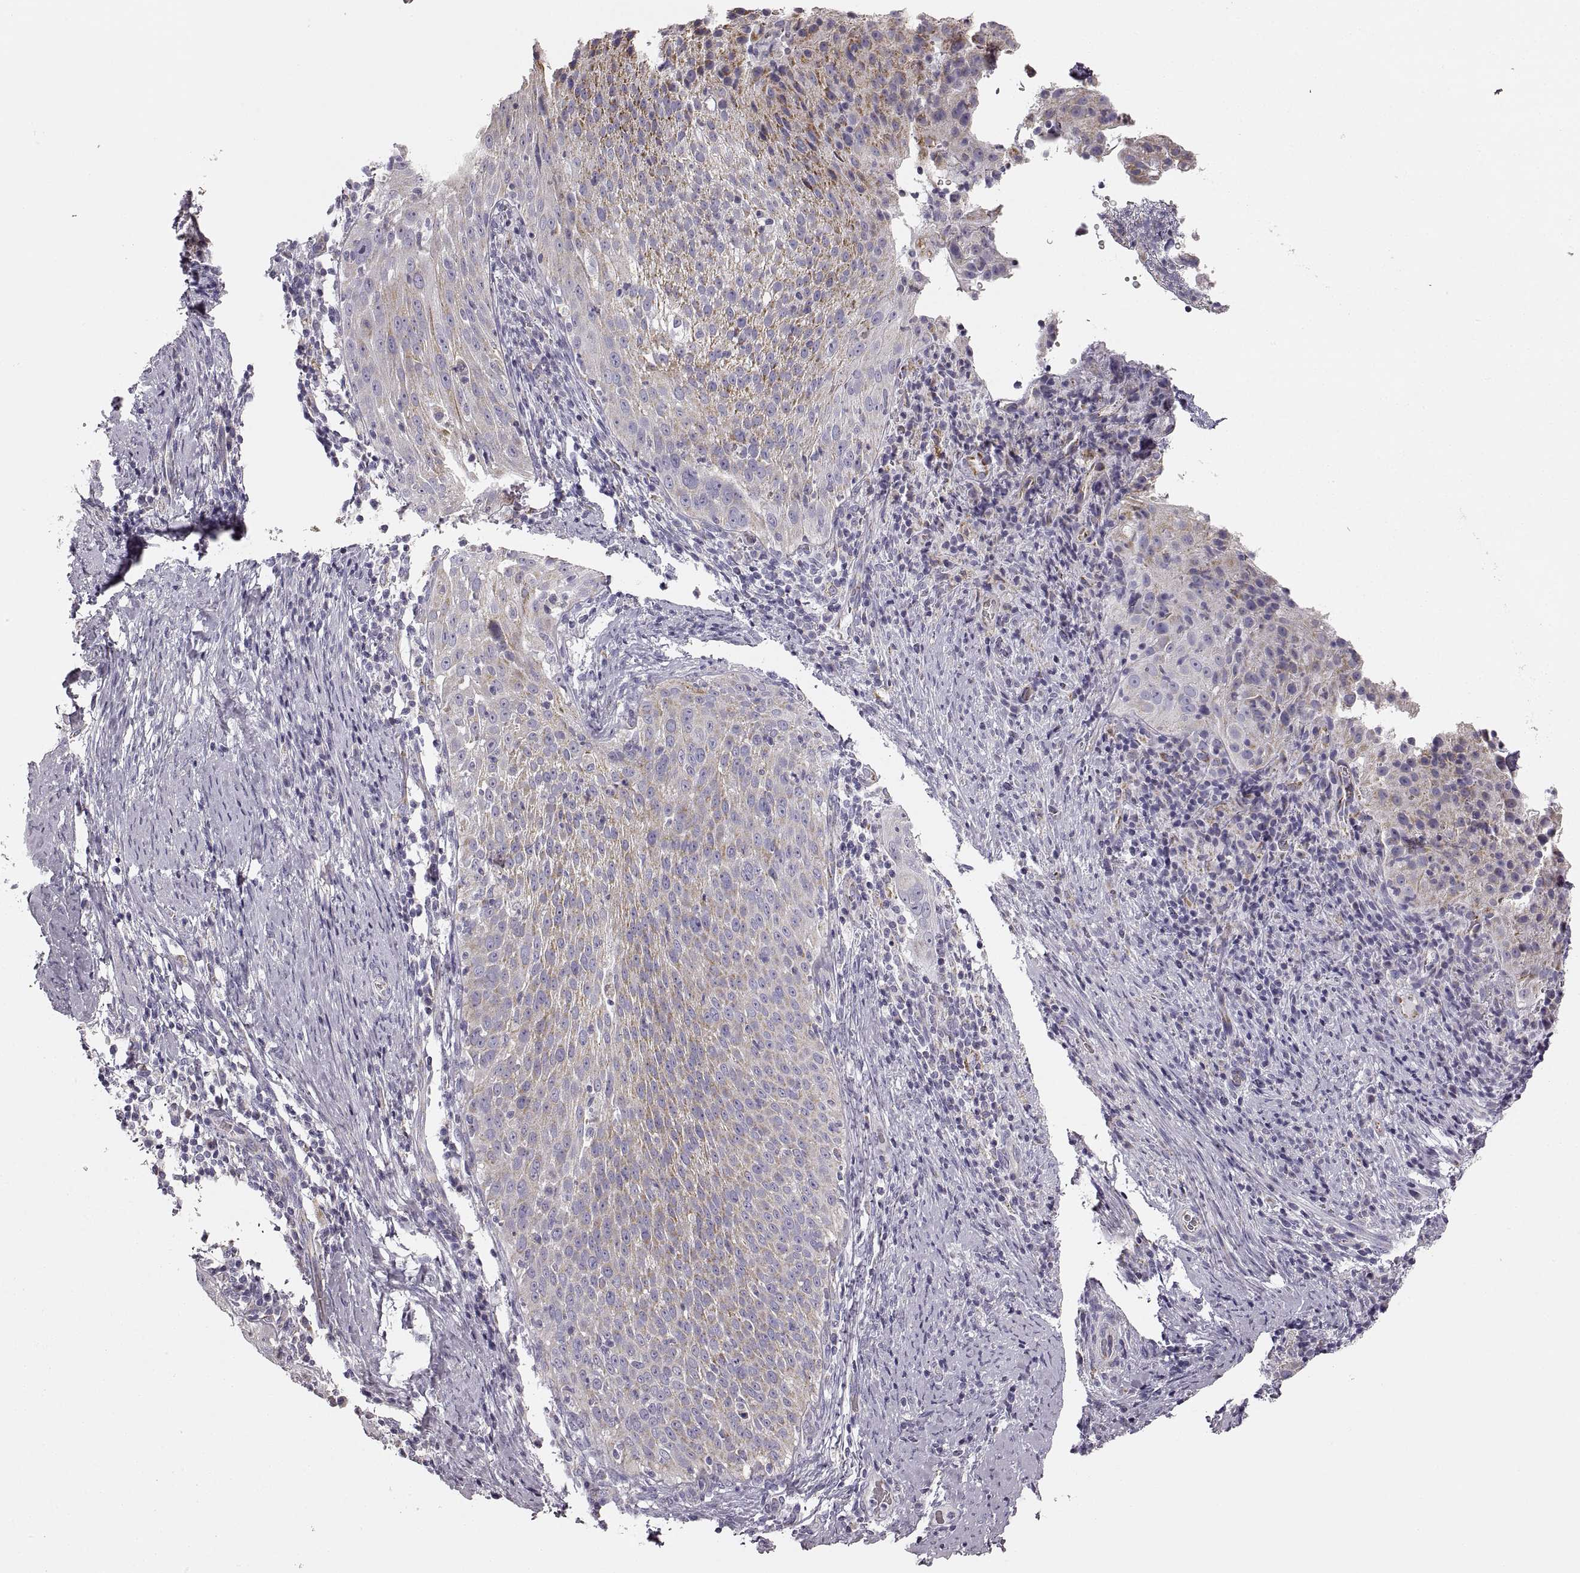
{"staining": {"intensity": "weak", "quantity": ">75%", "location": "cytoplasmic/membranous"}, "tissue": "cervical cancer", "cell_type": "Tumor cells", "image_type": "cancer", "snomed": [{"axis": "morphology", "description": "Squamous cell carcinoma, NOS"}, {"axis": "topography", "description": "Cervix"}], "caption": "Cervical cancer stained with IHC shows weak cytoplasmic/membranous positivity in about >75% of tumor cells.", "gene": "RDH13", "patient": {"sex": "female", "age": 51}}